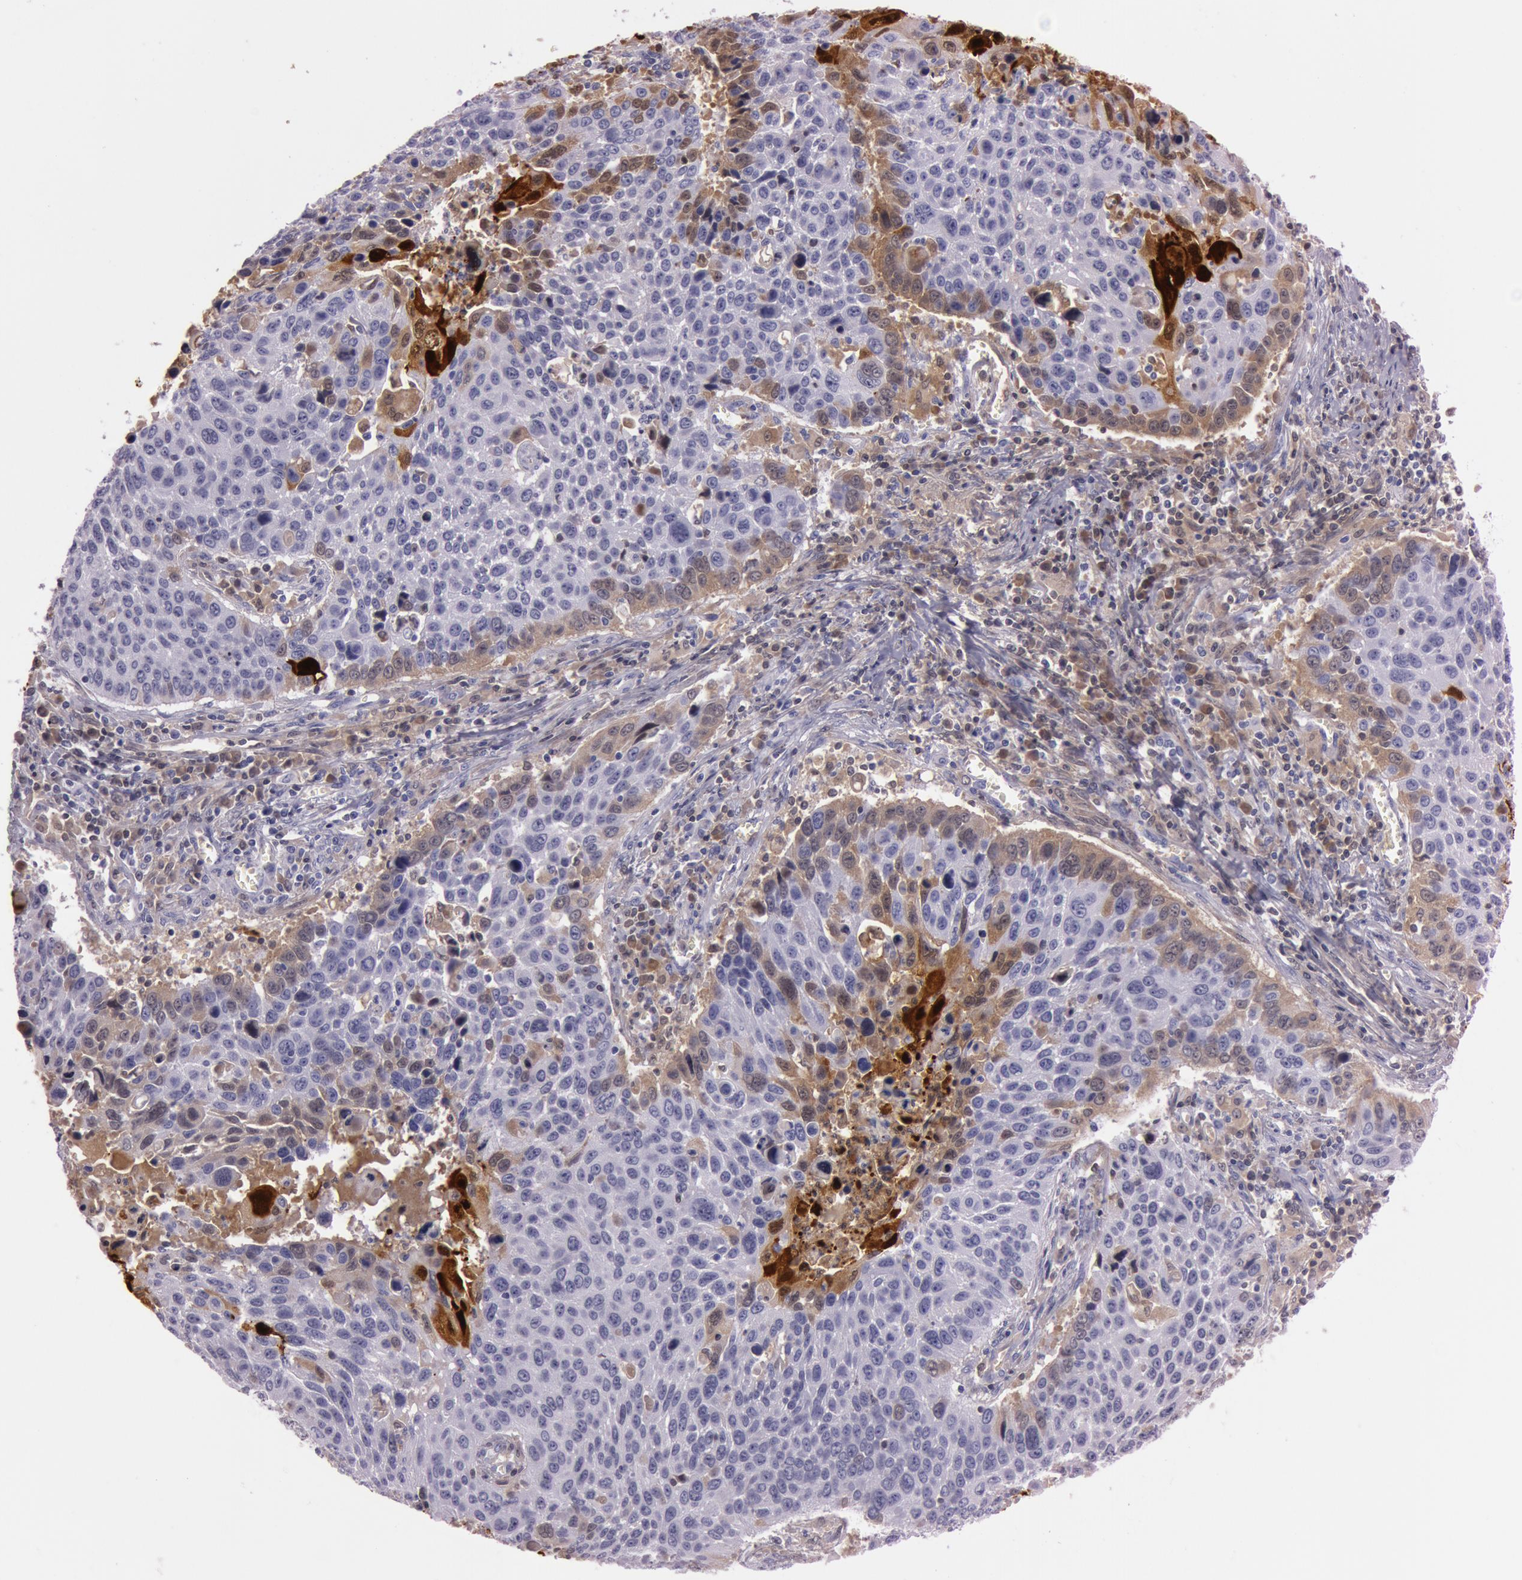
{"staining": {"intensity": "moderate", "quantity": "<25%", "location": "cytoplasmic/membranous"}, "tissue": "lung cancer", "cell_type": "Tumor cells", "image_type": "cancer", "snomed": [{"axis": "morphology", "description": "Squamous cell carcinoma, NOS"}, {"axis": "topography", "description": "Lung"}], "caption": "Lung cancer stained with a brown dye exhibits moderate cytoplasmic/membranous positive staining in approximately <25% of tumor cells.", "gene": "S100A7", "patient": {"sex": "male", "age": 68}}